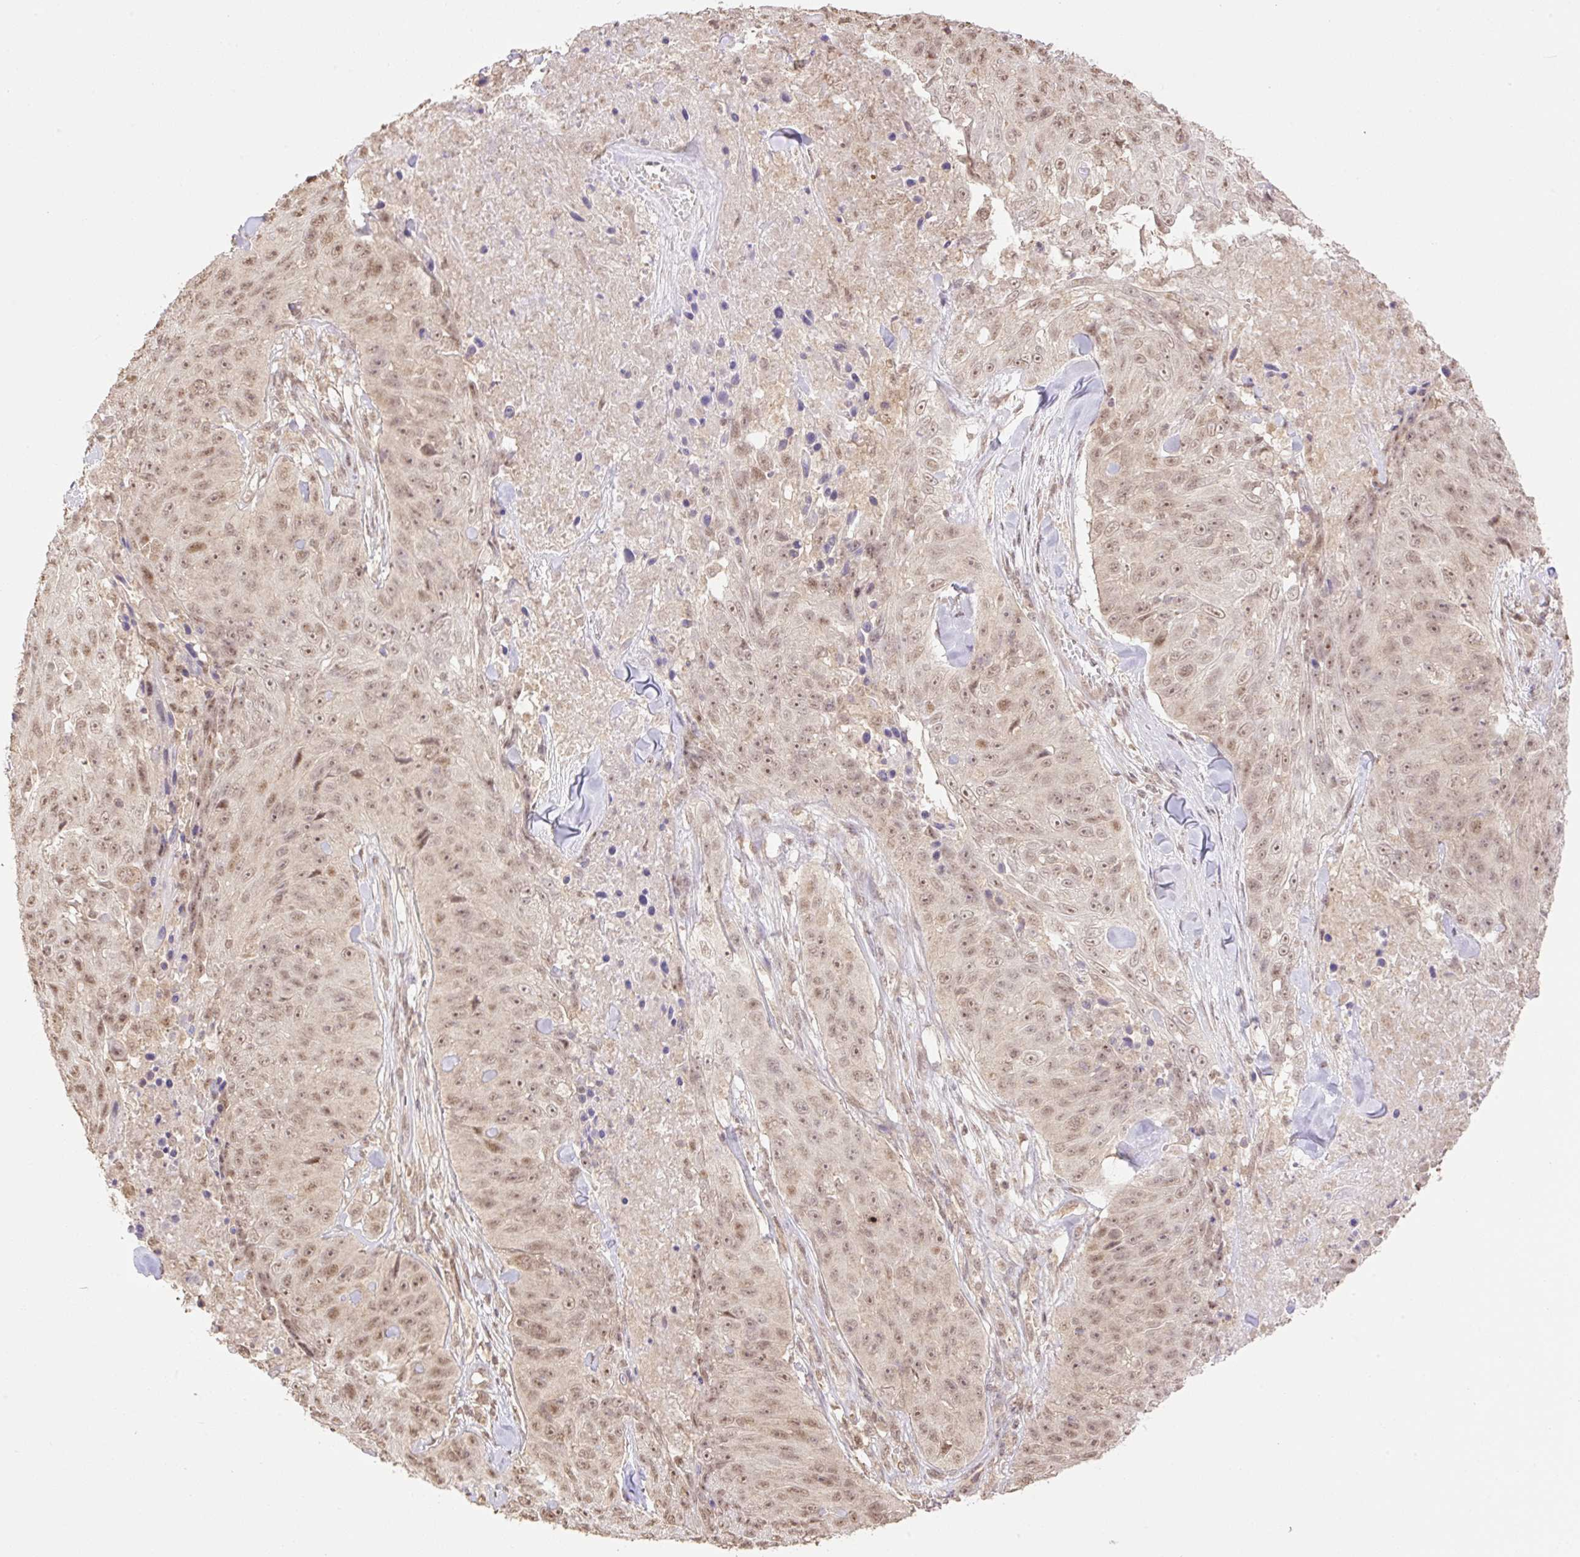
{"staining": {"intensity": "moderate", "quantity": ">75%", "location": "nuclear"}, "tissue": "skin cancer", "cell_type": "Tumor cells", "image_type": "cancer", "snomed": [{"axis": "morphology", "description": "Squamous cell carcinoma, NOS"}, {"axis": "topography", "description": "Skin"}], "caption": "This histopathology image exhibits IHC staining of human squamous cell carcinoma (skin), with medium moderate nuclear positivity in about >75% of tumor cells.", "gene": "VPS25", "patient": {"sex": "female", "age": 87}}